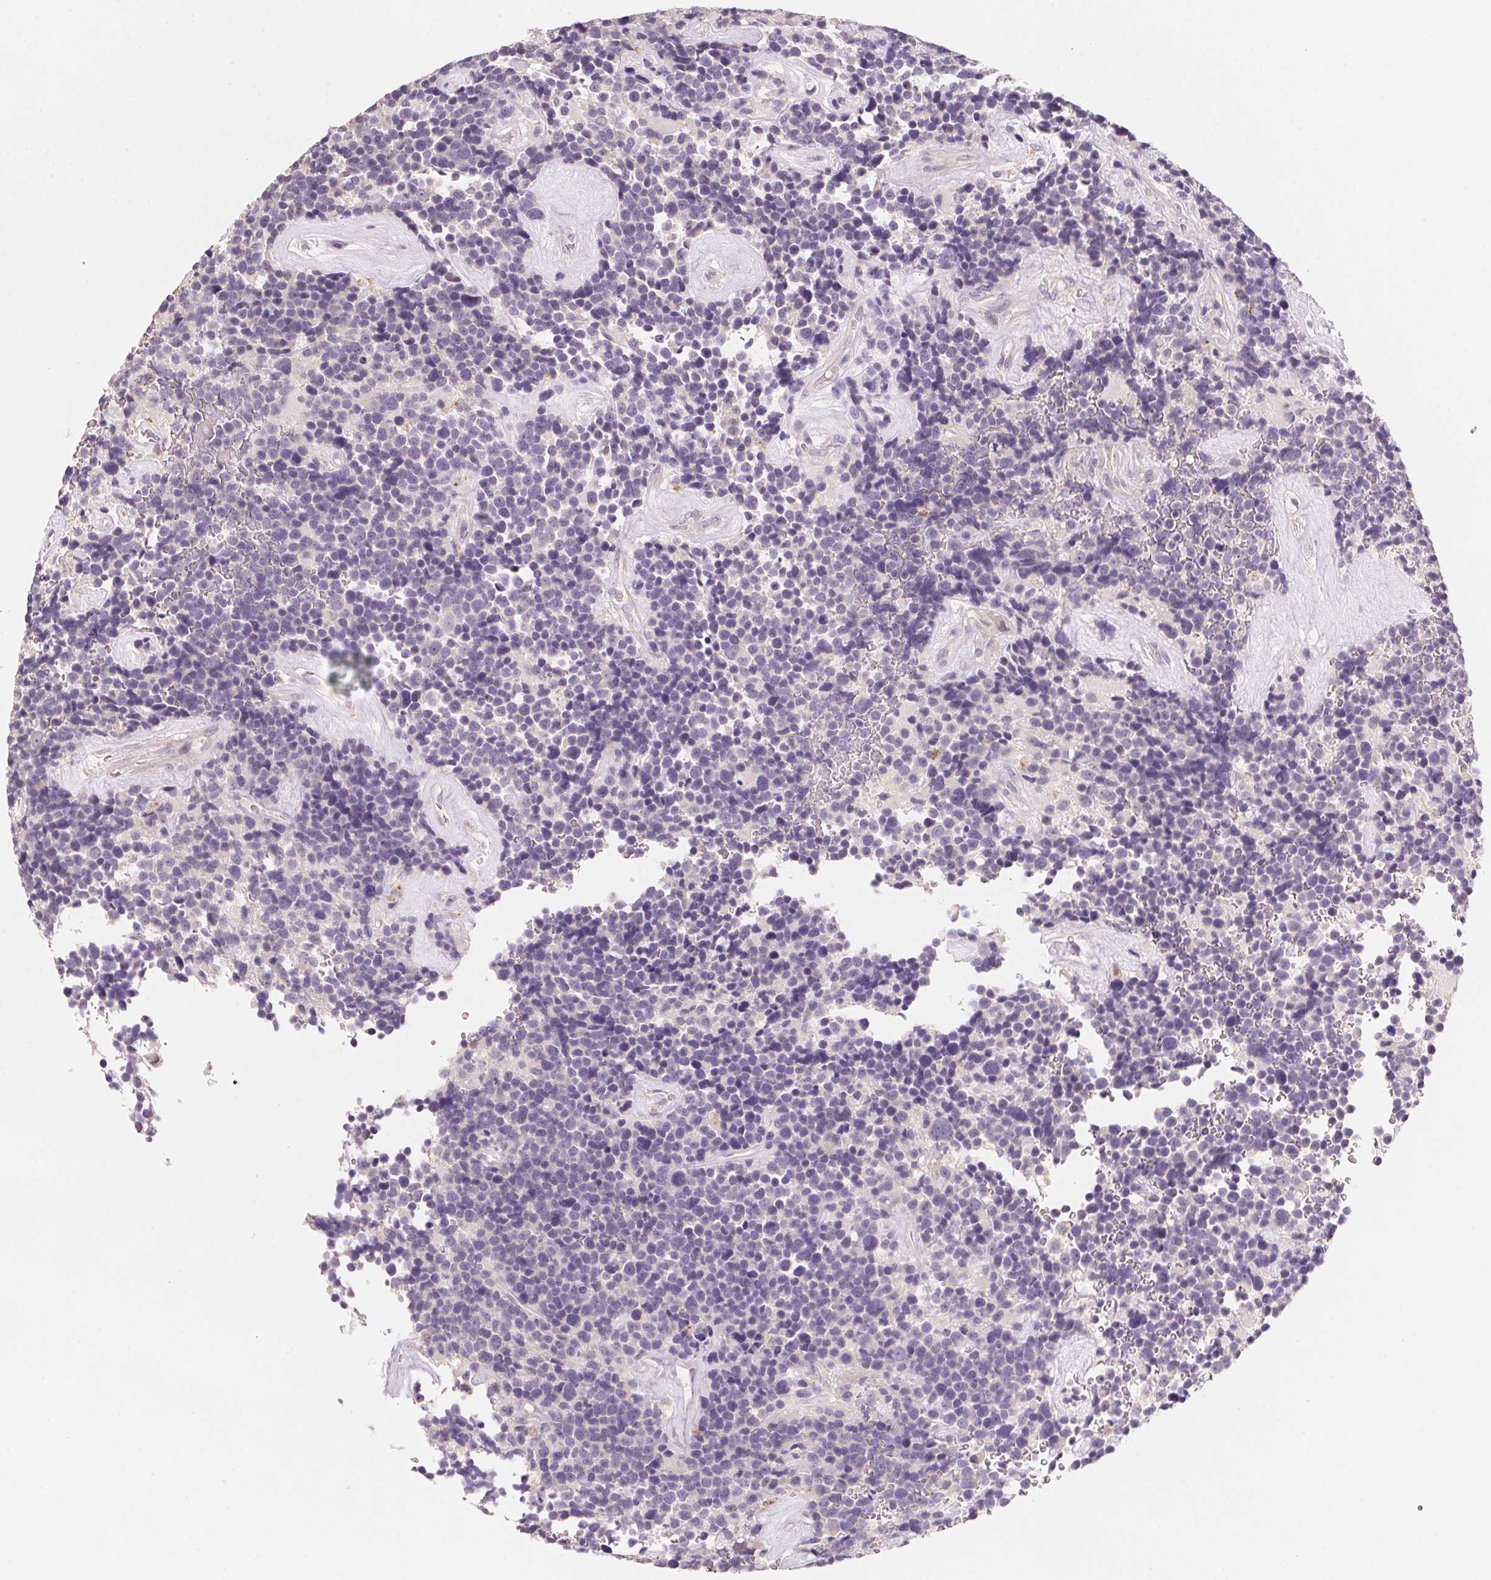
{"staining": {"intensity": "negative", "quantity": "none", "location": "none"}, "tissue": "glioma", "cell_type": "Tumor cells", "image_type": "cancer", "snomed": [{"axis": "morphology", "description": "Glioma, malignant, High grade"}, {"axis": "topography", "description": "Brain"}], "caption": "An immunohistochemistry image of glioma is shown. There is no staining in tumor cells of glioma. (Brightfield microscopy of DAB (3,3'-diaminobenzidine) immunohistochemistry (IHC) at high magnification).", "gene": "TREH", "patient": {"sex": "male", "age": 33}}